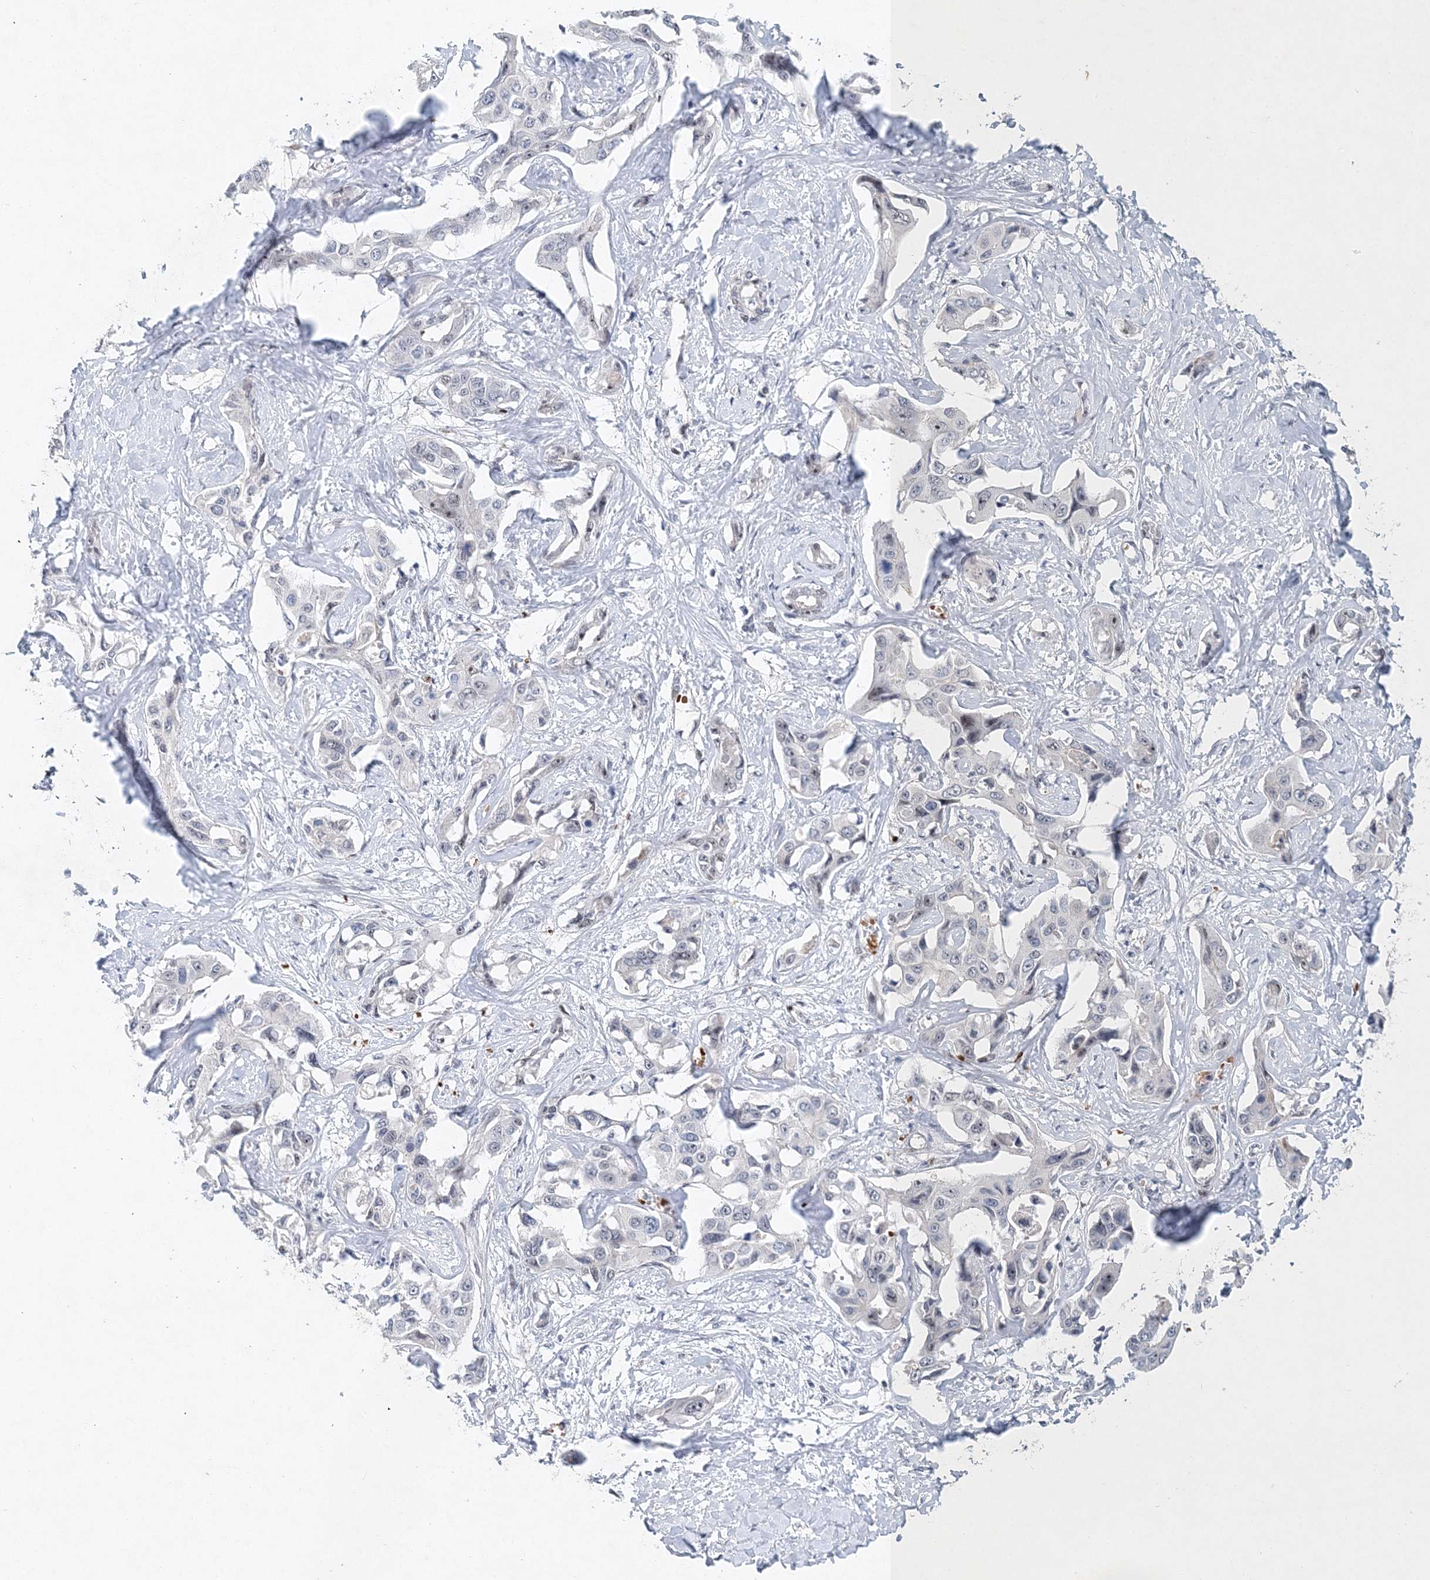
{"staining": {"intensity": "negative", "quantity": "none", "location": "none"}, "tissue": "liver cancer", "cell_type": "Tumor cells", "image_type": "cancer", "snomed": [{"axis": "morphology", "description": "Cholangiocarcinoma"}, {"axis": "topography", "description": "Liver"}], "caption": "Liver cancer stained for a protein using immunohistochemistry displays no staining tumor cells.", "gene": "UIMC1", "patient": {"sex": "male", "age": 59}}